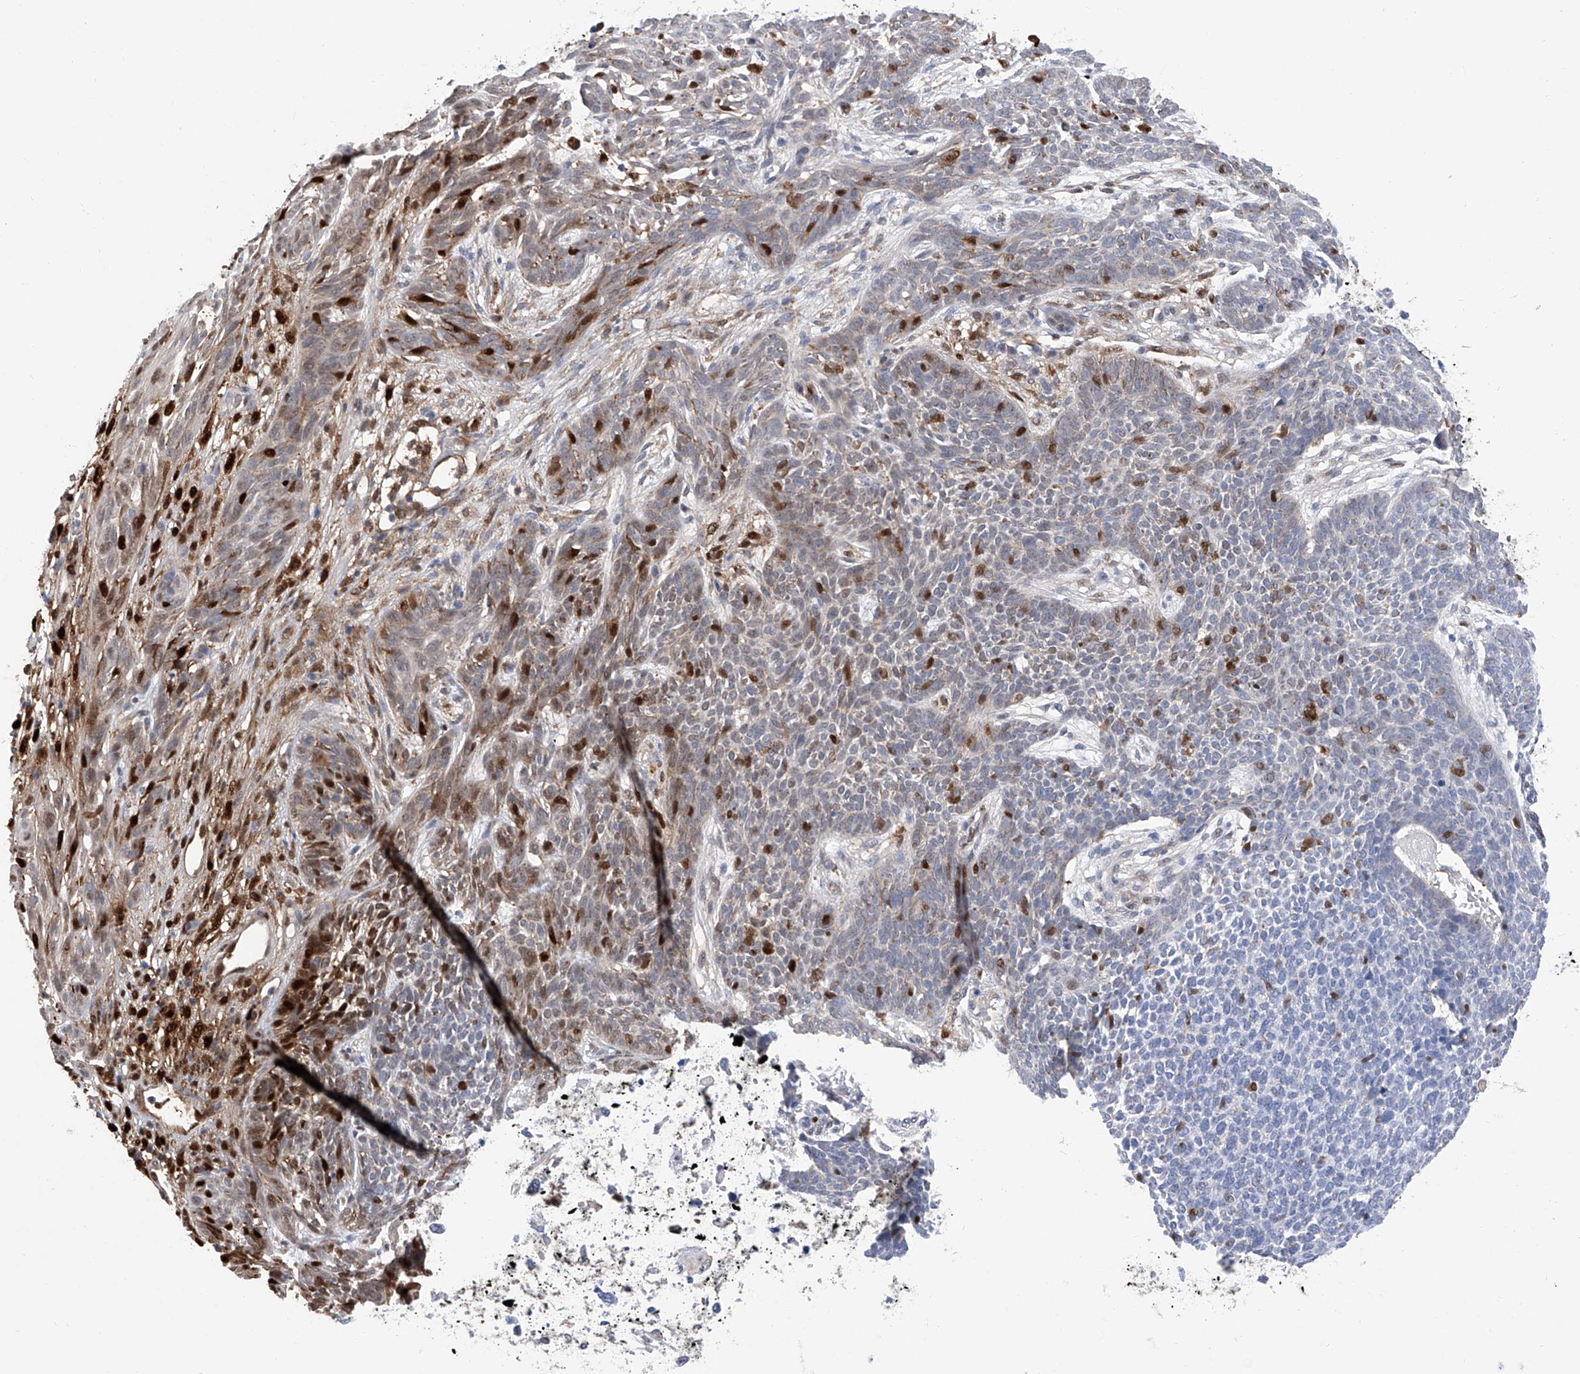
{"staining": {"intensity": "strong", "quantity": "<25%", "location": "nuclear"}, "tissue": "skin cancer", "cell_type": "Tumor cells", "image_type": "cancer", "snomed": [{"axis": "morphology", "description": "Basal cell carcinoma"}, {"axis": "topography", "description": "Skin"}], "caption": "Immunohistochemistry of skin basal cell carcinoma exhibits medium levels of strong nuclear expression in about <25% of tumor cells.", "gene": "PHF20", "patient": {"sex": "female", "age": 84}}